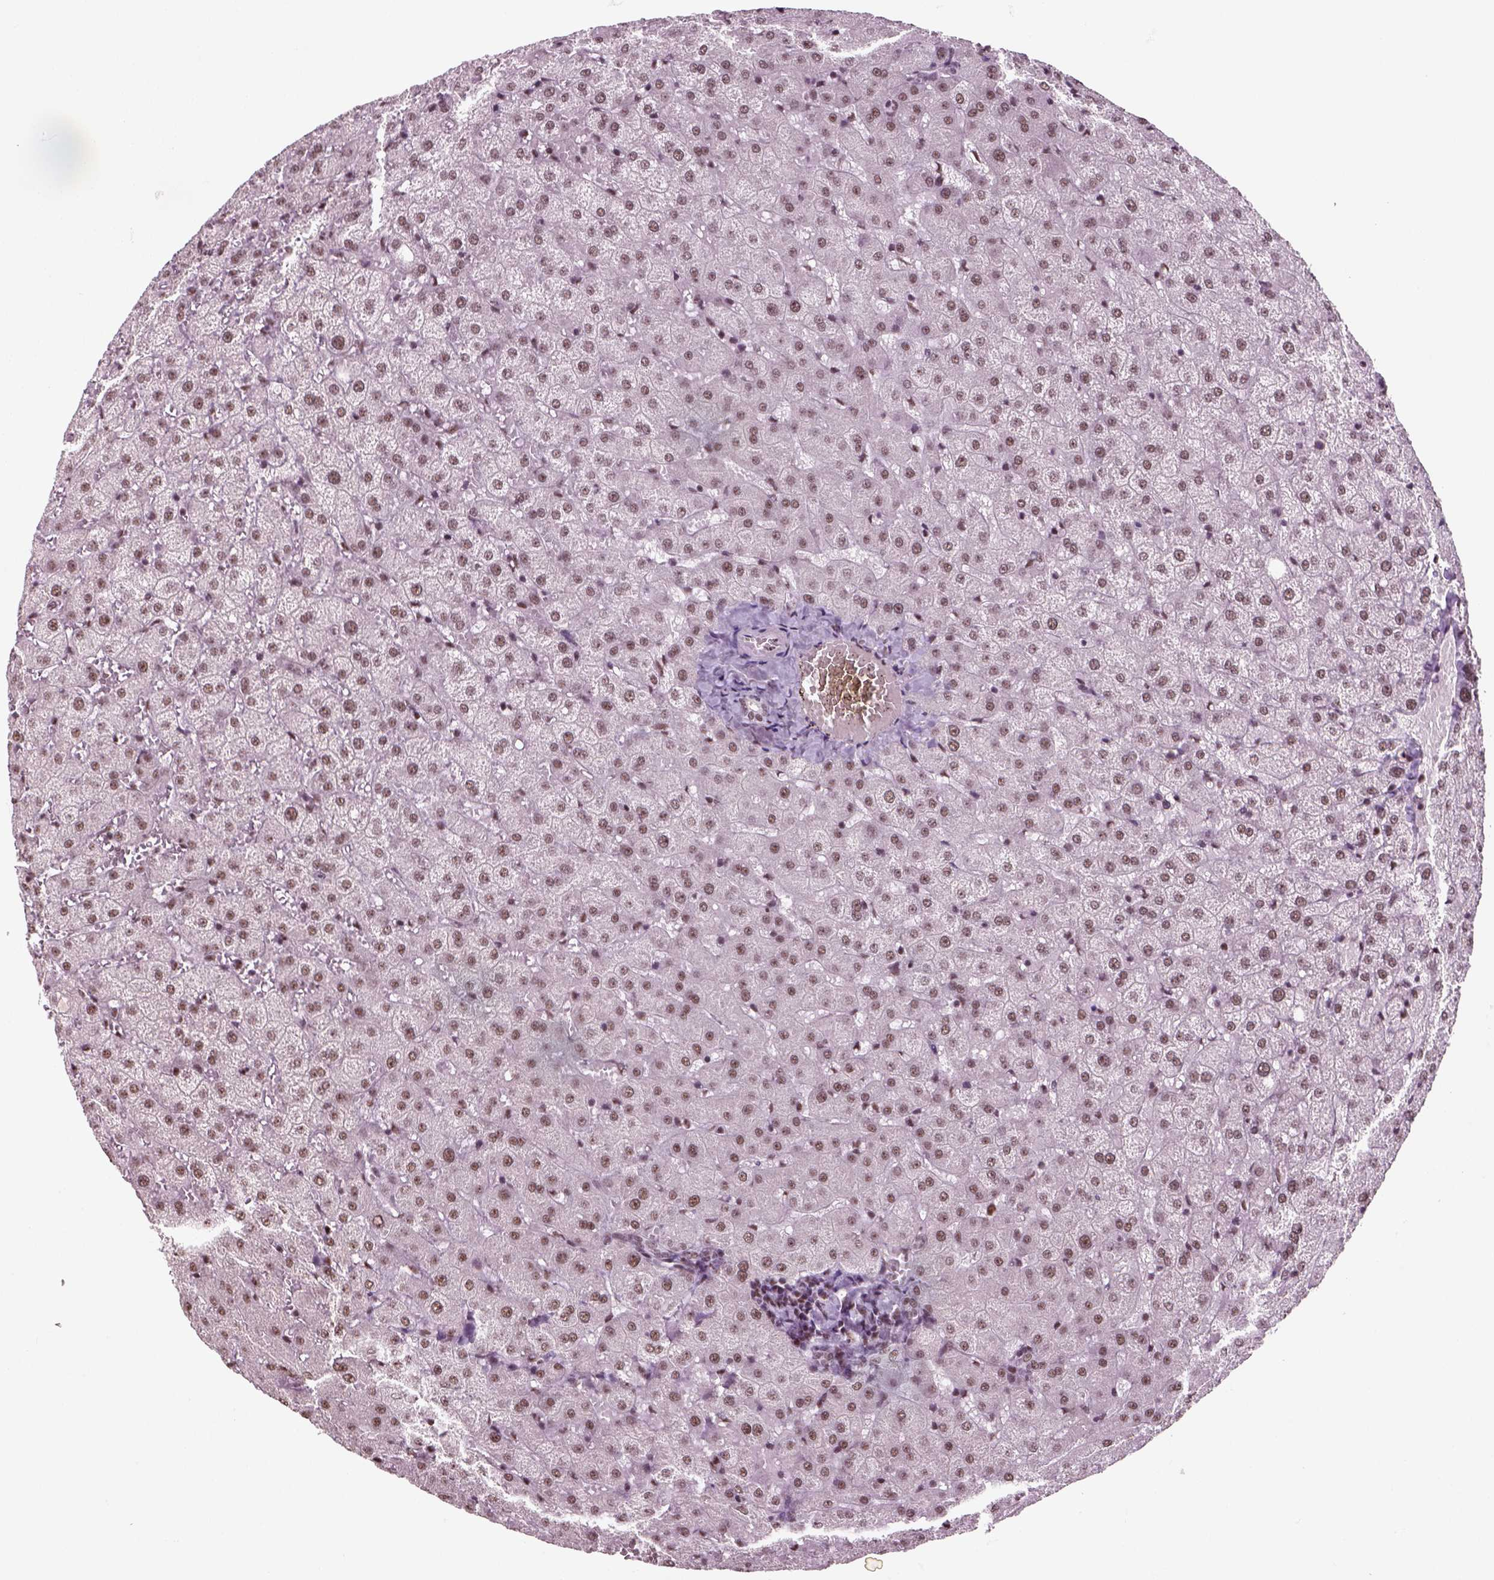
{"staining": {"intensity": "weak", "quantity": ">75%", "location": "nuclear"}, "tissue": "liver", "cell_type": "Cholangiocytes", "image_type": "normal", "snomed": [{"axis": "morphology", "description": "Normal tissue, NOS"}, {"axis": "topography", "description": "Liver"}], "caption": "High-power microscopy captured an immunohistochemistry (IHC) histopathology image of normal liver, revealing weak nuclear expression in approximately >75% of cholangiocytes. (DAB = brown stain, brightfield microscopy at high magnification).", "gene": "GTF2F1", "patient": {"sex": "female", "age": 50}}